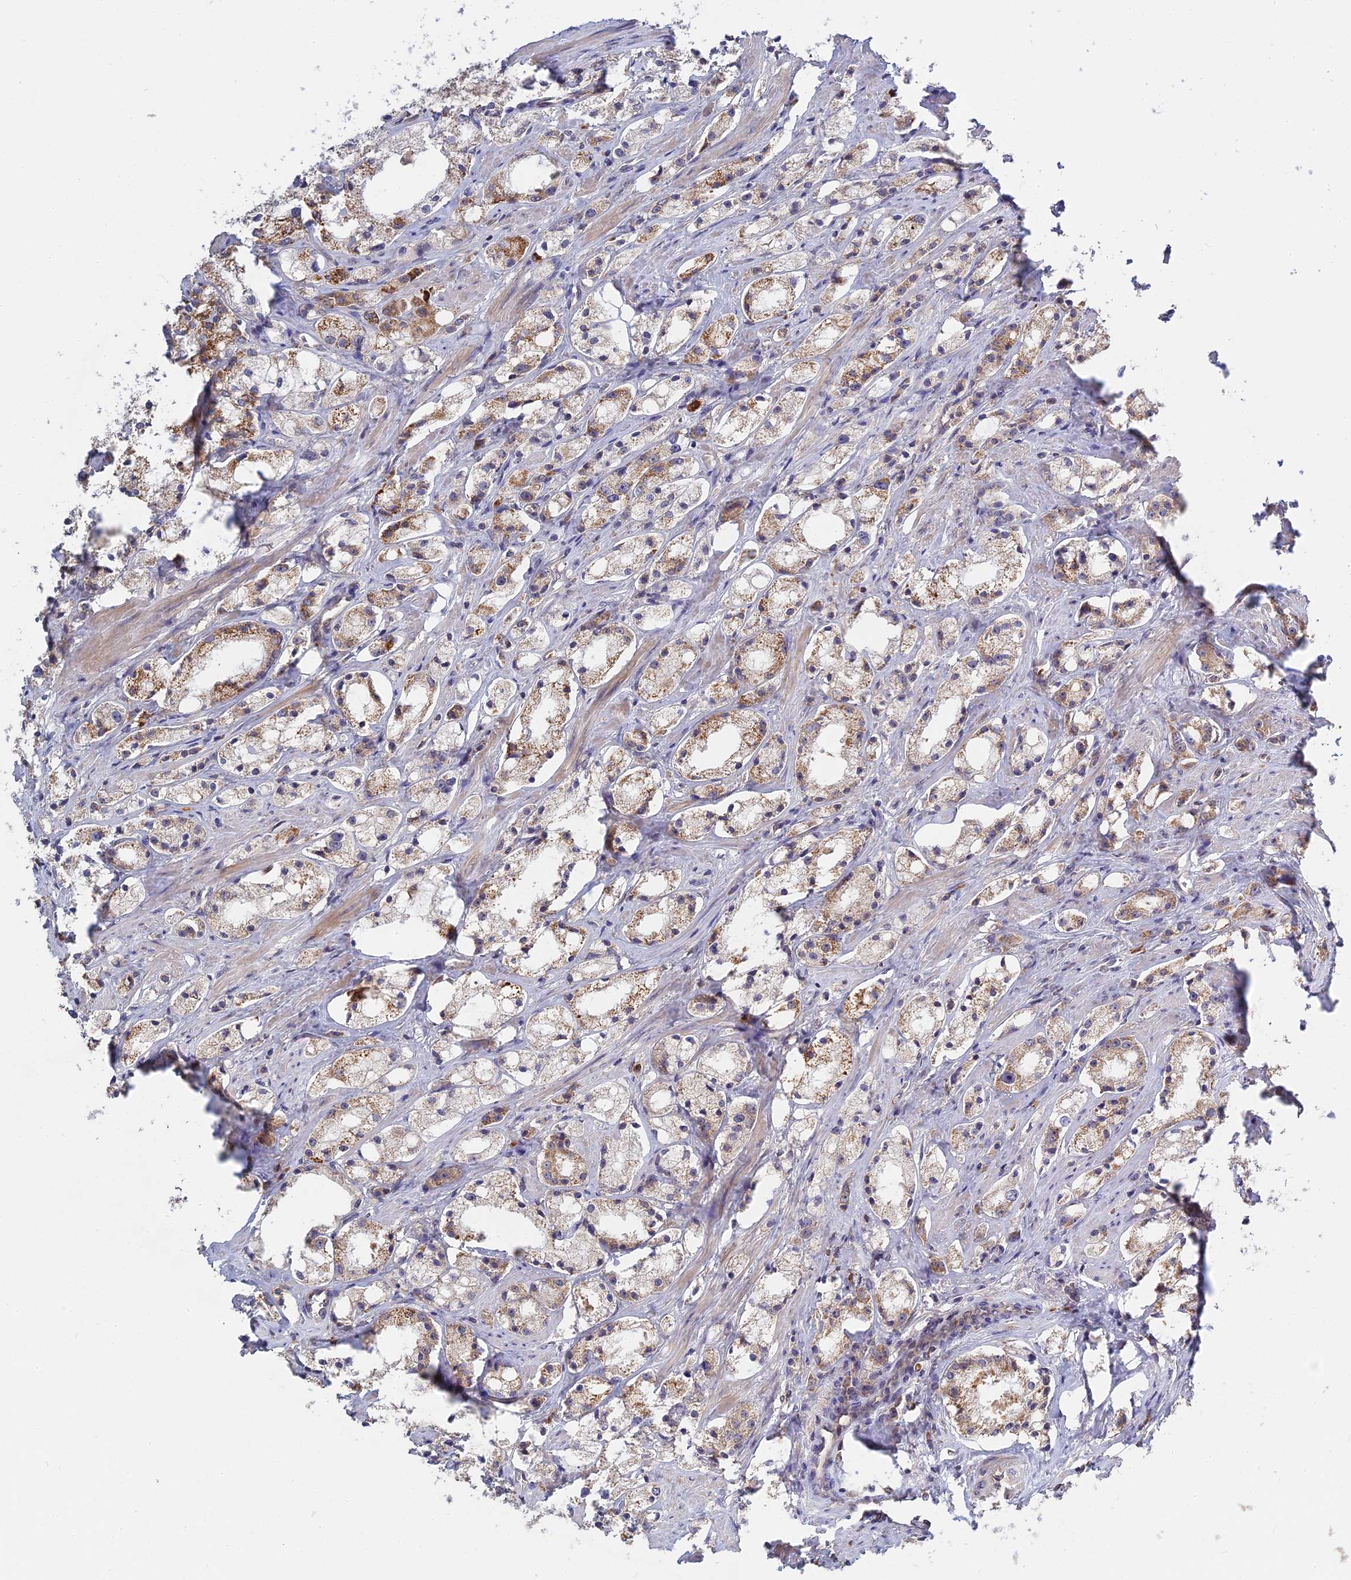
{"staining": {"intensity": "moderate", "quantity": "25%-75%", "location": "cytoplasmic/membranous"}, "tissue": "prostate cancer", "cell_type": "Tumor cells", "image_type": "cancer", "snomed": [{"axis": "morphology", "description": "Adenocarcinoma, High grade"}, {"axis": "topography", "description": "Prostate"}], "caption": "Immunohistochemistry (IHC) histopathology image of adenocarcinoma (high-grade) (prostate) stained for a protein (brown), which exhibits medium levels of moderate cytoplasmic/membranous staining in approximately 25%-75% of tumor cells.", "gene": "IL21R", "patient": {"sex": "male", "age": 66}}